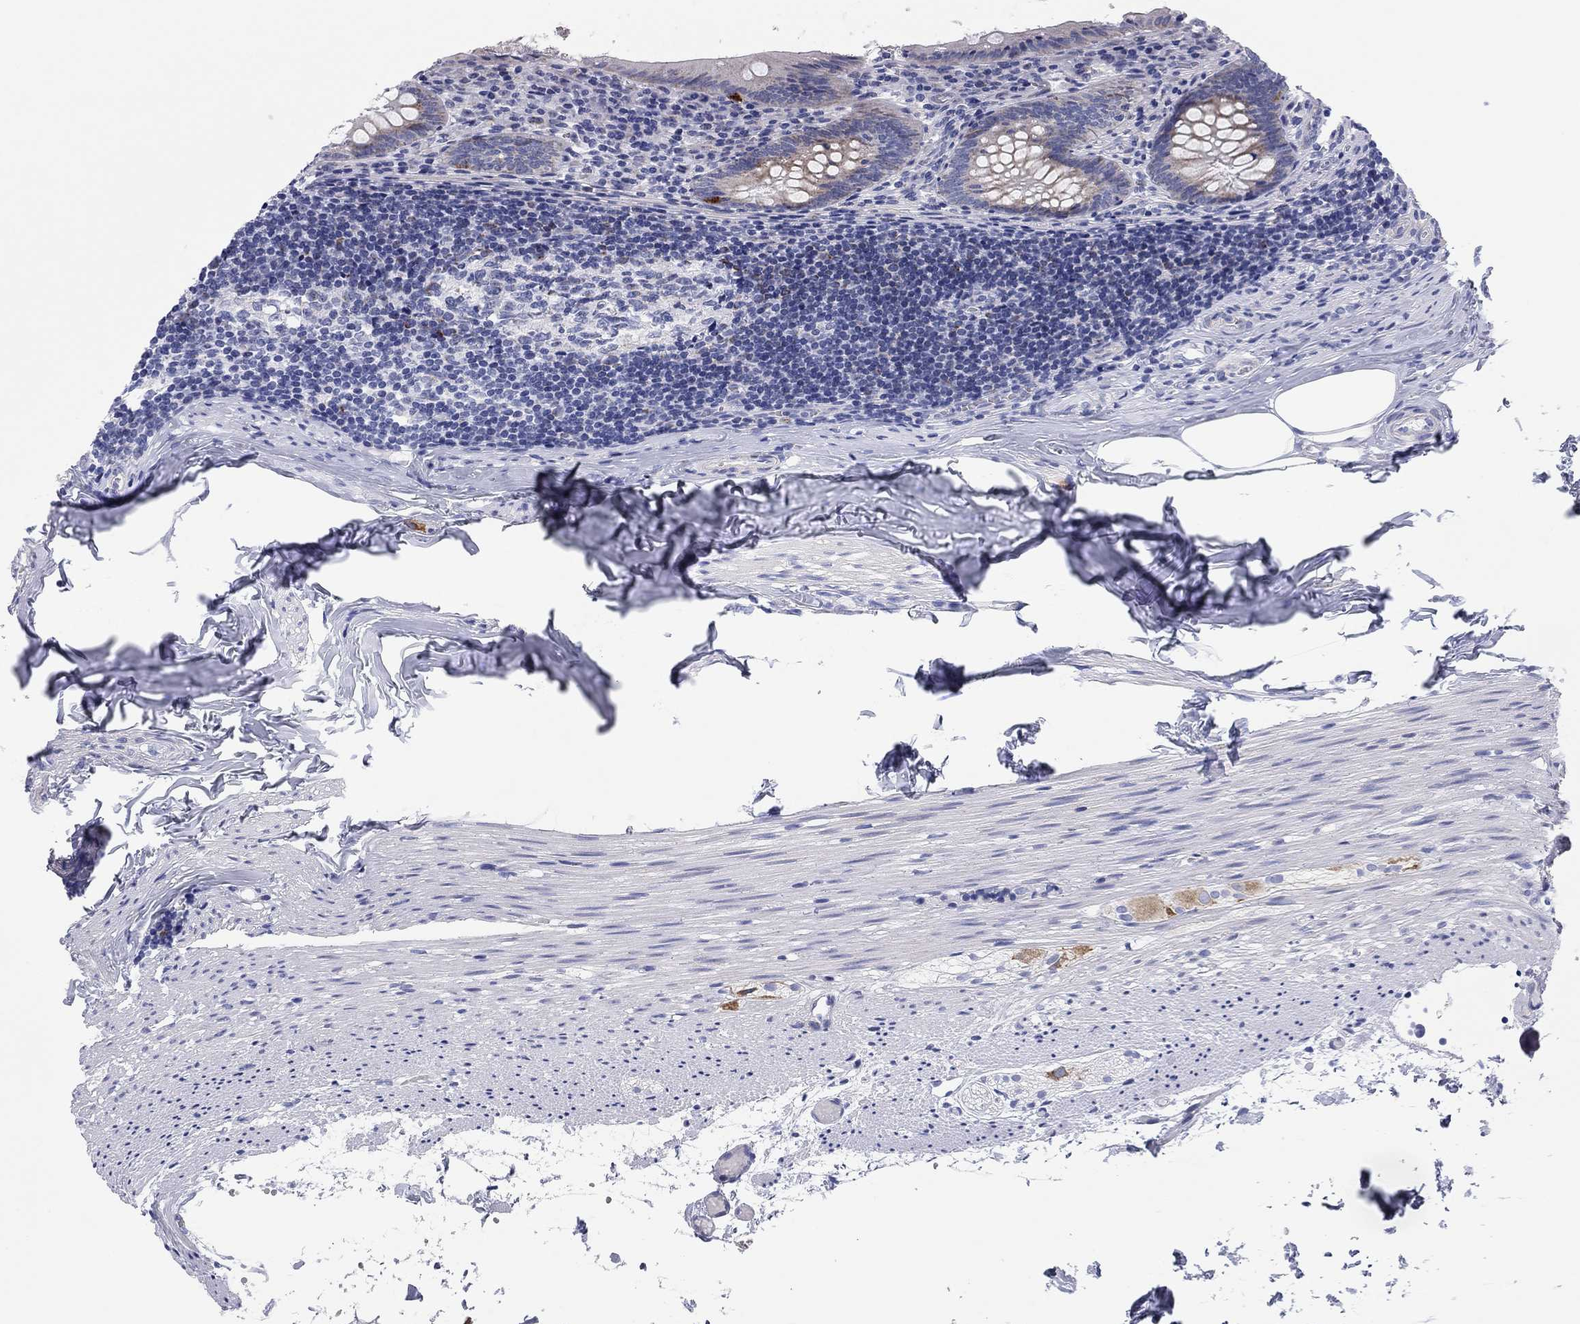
{"staining": {"intensity": "moderate", "quantity": "25%-75%", "location": "cytoplasmic/membranous"}, "tissue": "appendix", "cell_type": "Glandular cells", "image_type": "normal", "snomed": [{"axis": "morphology", "description": "Normal tissue, NOS"}, {"axis": "topography", "description": "Appendix"}], "caption": "IHC image of unremarkable appendix: human appendix stained using IHC exhibits medium levels of moderate protein expression localized specifically in the cytoplasmic/membranous of glandular cells, appearing as a cytoplasmic/membranous brown color.", "gene": "CHI3L2", "patient": {"sex": "female", "age": 23}}